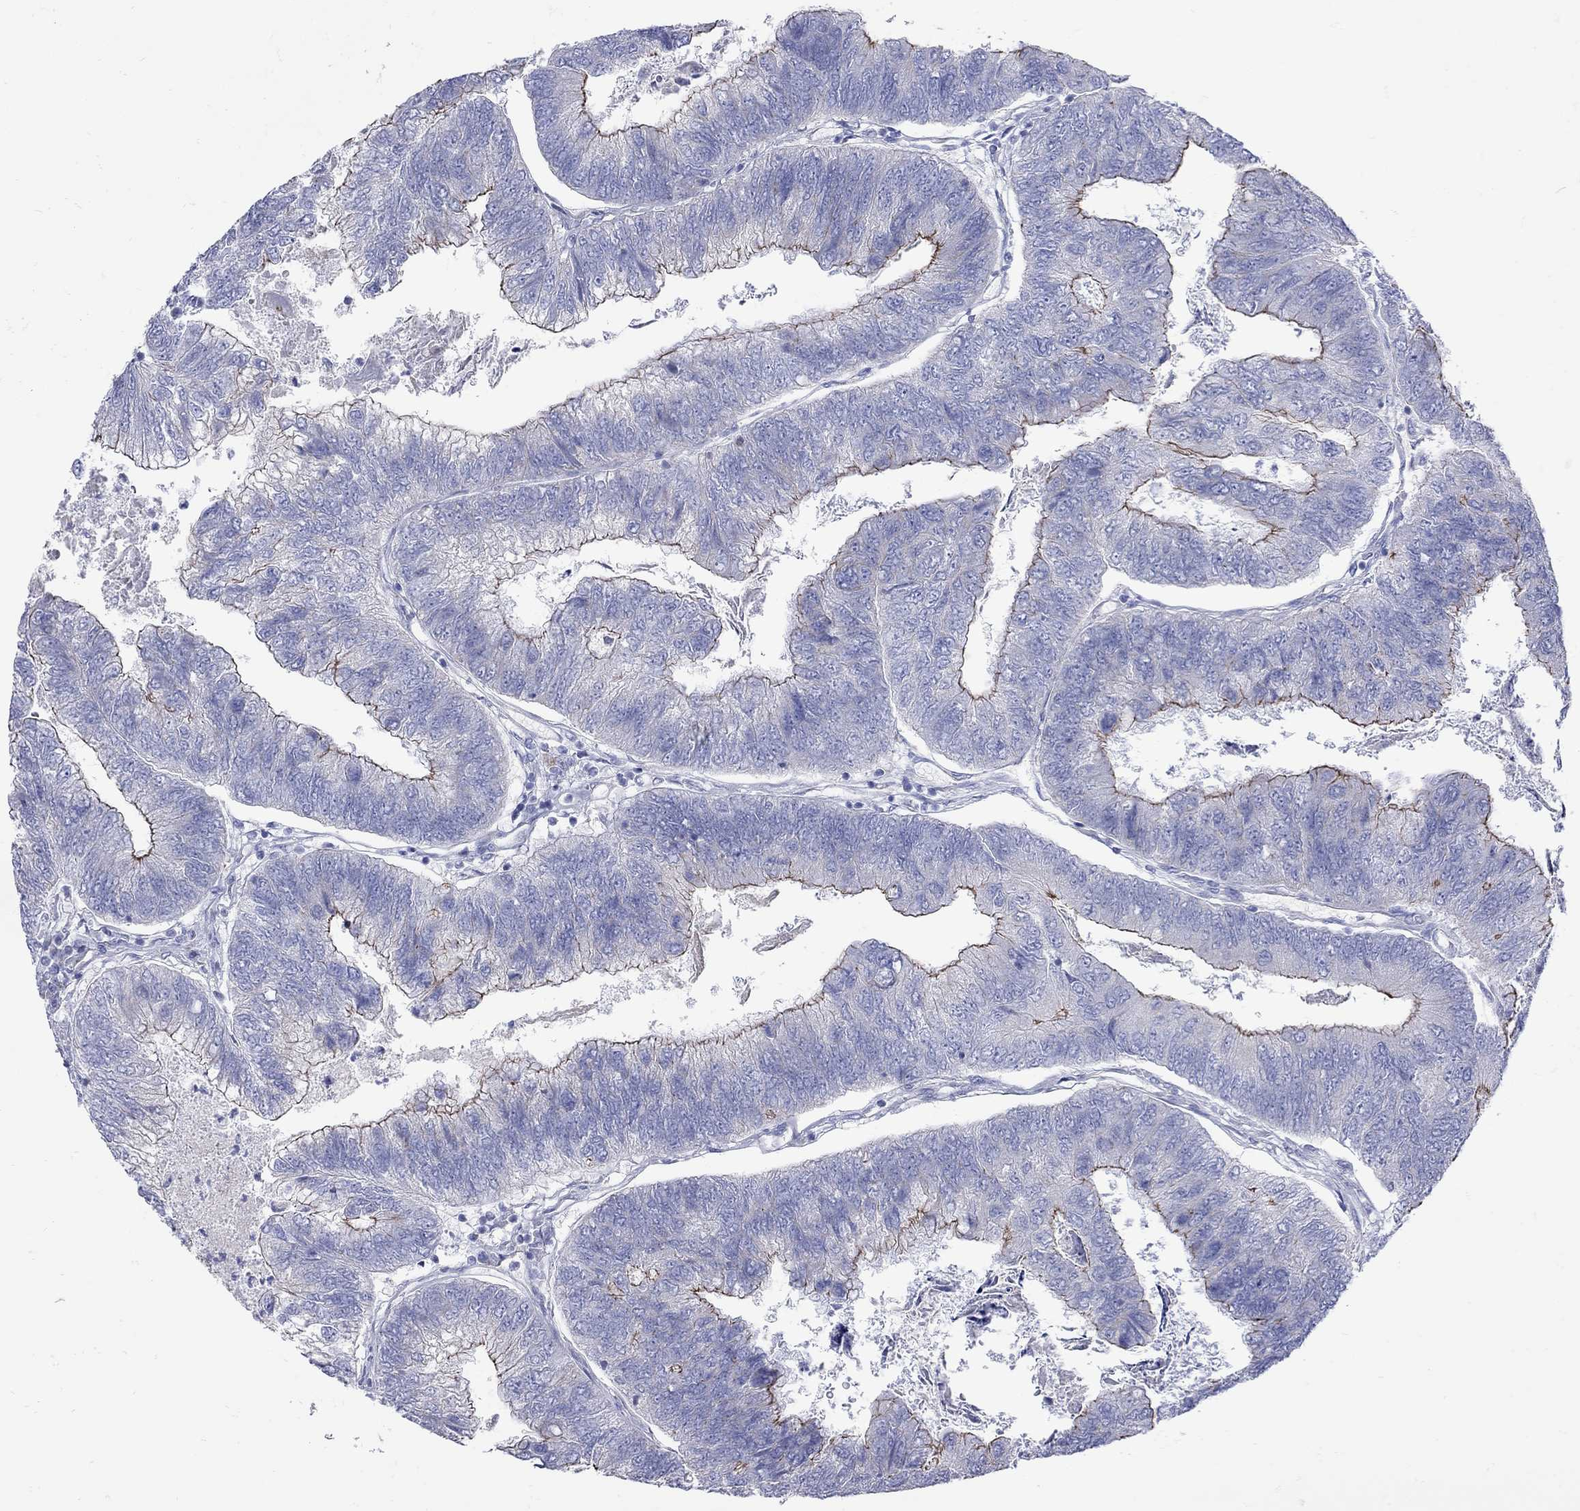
{"staining": {"intensity": "strong", "quantity": "25%-75%", "location": "cytoplasmic/membranous"}, "tissue": "colorectal cancer", "cell_type": "Tumor cells", "image_type": "cancer", "snomed": [{"axis": "morphology", "description": "Adenocarcinoma, NOS"}, {"axis": "topography", "description": "Colon"}], "caption": "Human colorectal adenocarcinoma stained for a protein (brown) displays strong cytoplasmic/membranous positive positivity in about 25%-75% of tumor cells.", "gene": "PDZD3", "patient": {"sex": "female", "age": 67}}